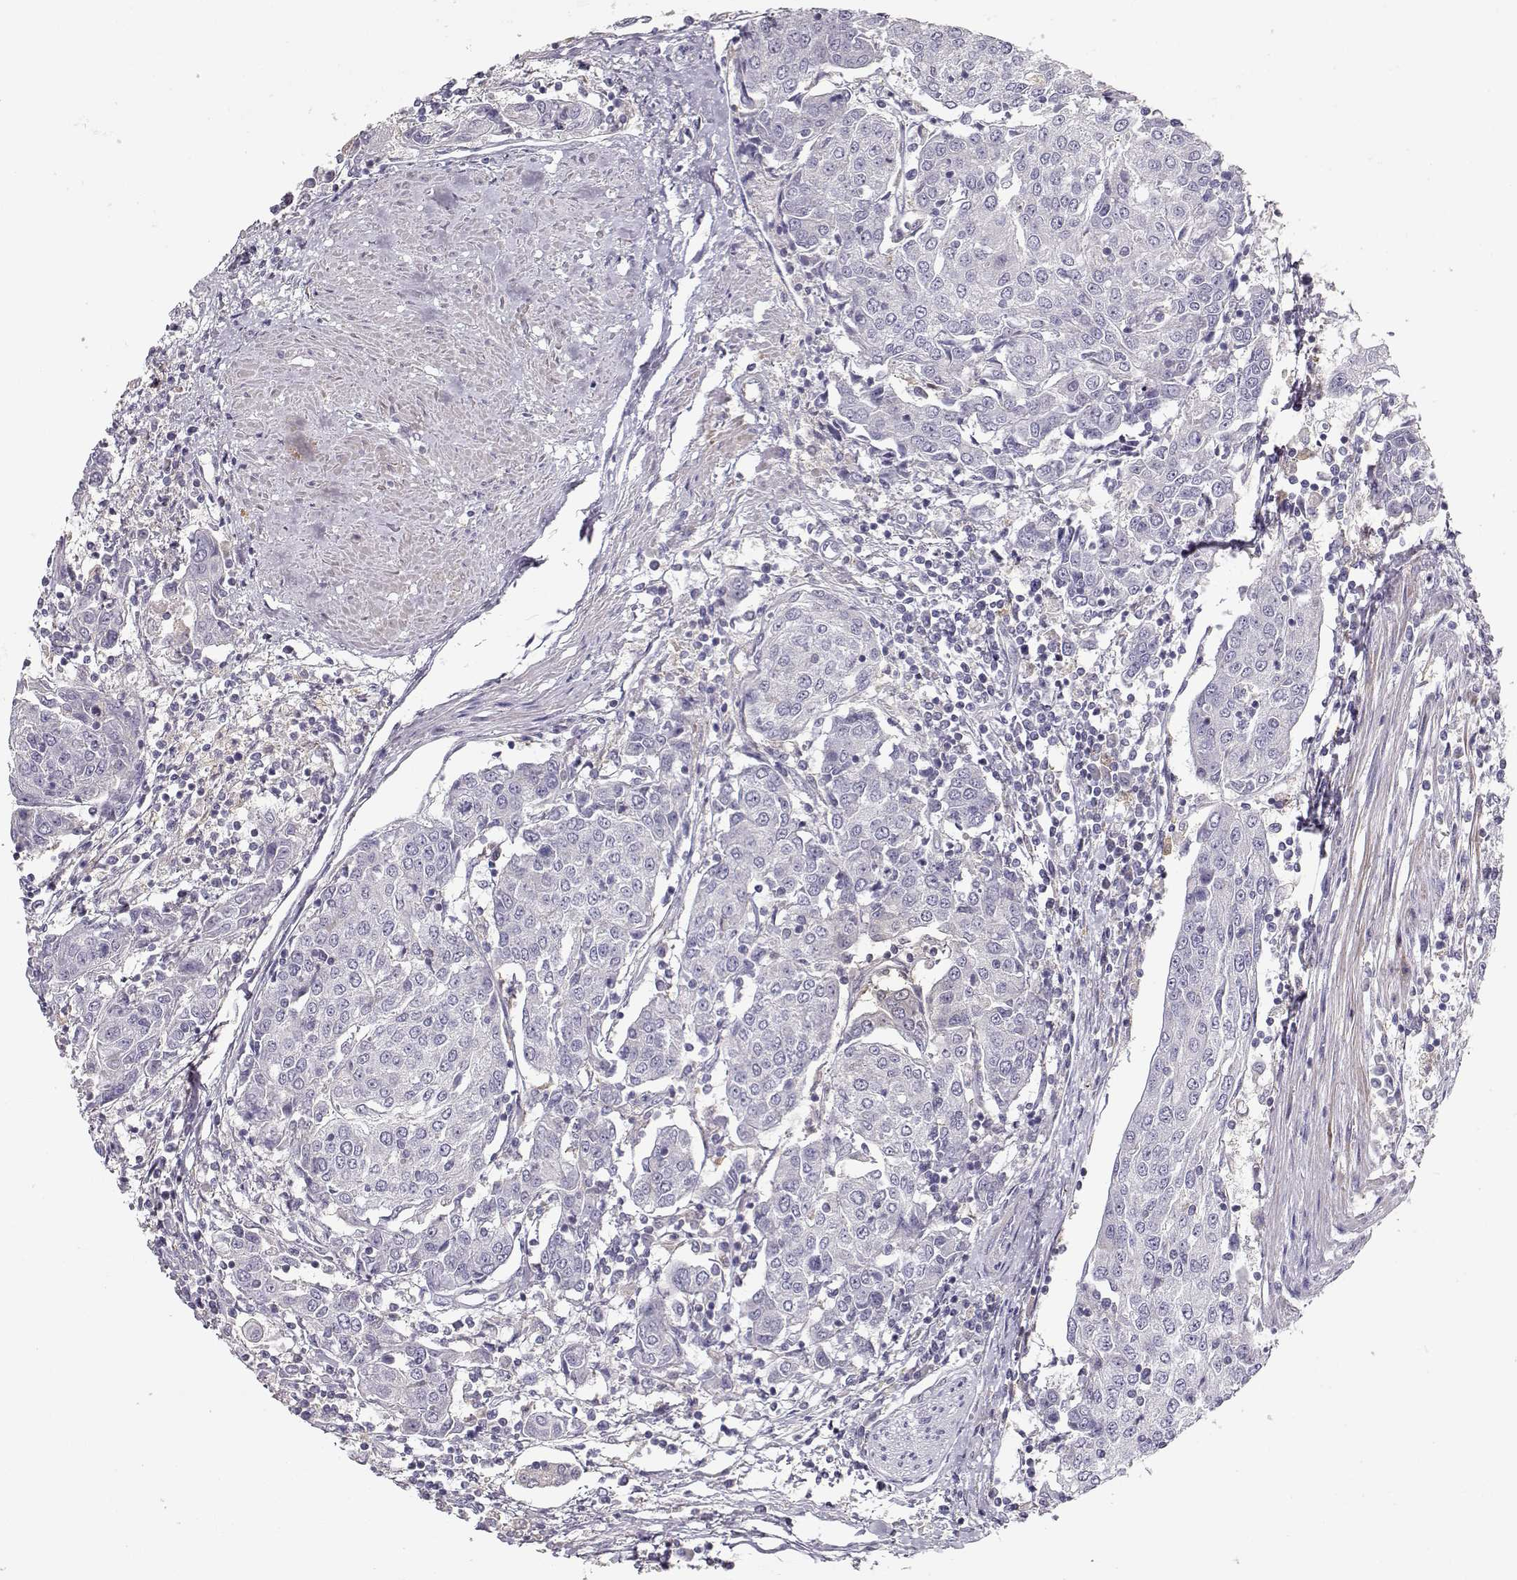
{"staining": {"intensity": "negative", "quantity": "none", "location": "none"}, "tissue": "urothelial cancer", "cell_type": "Tumor cells", "image_type": "cancer", "snomed": [{"axis": "morphology", "description": "Urothelial carcinoma, High grade"}, {"axis": "topography", "description": "Urinary bladder"}], "caption": "This histopathology image is of urothelial cancer stained with immunohistochemistry (IHC) to label a protein in brown with the nuclei are counter-stained blue. There is no expression in tumor cells.", "gene": "VAV1", "patient": {"sex": "female", "age": 85}}